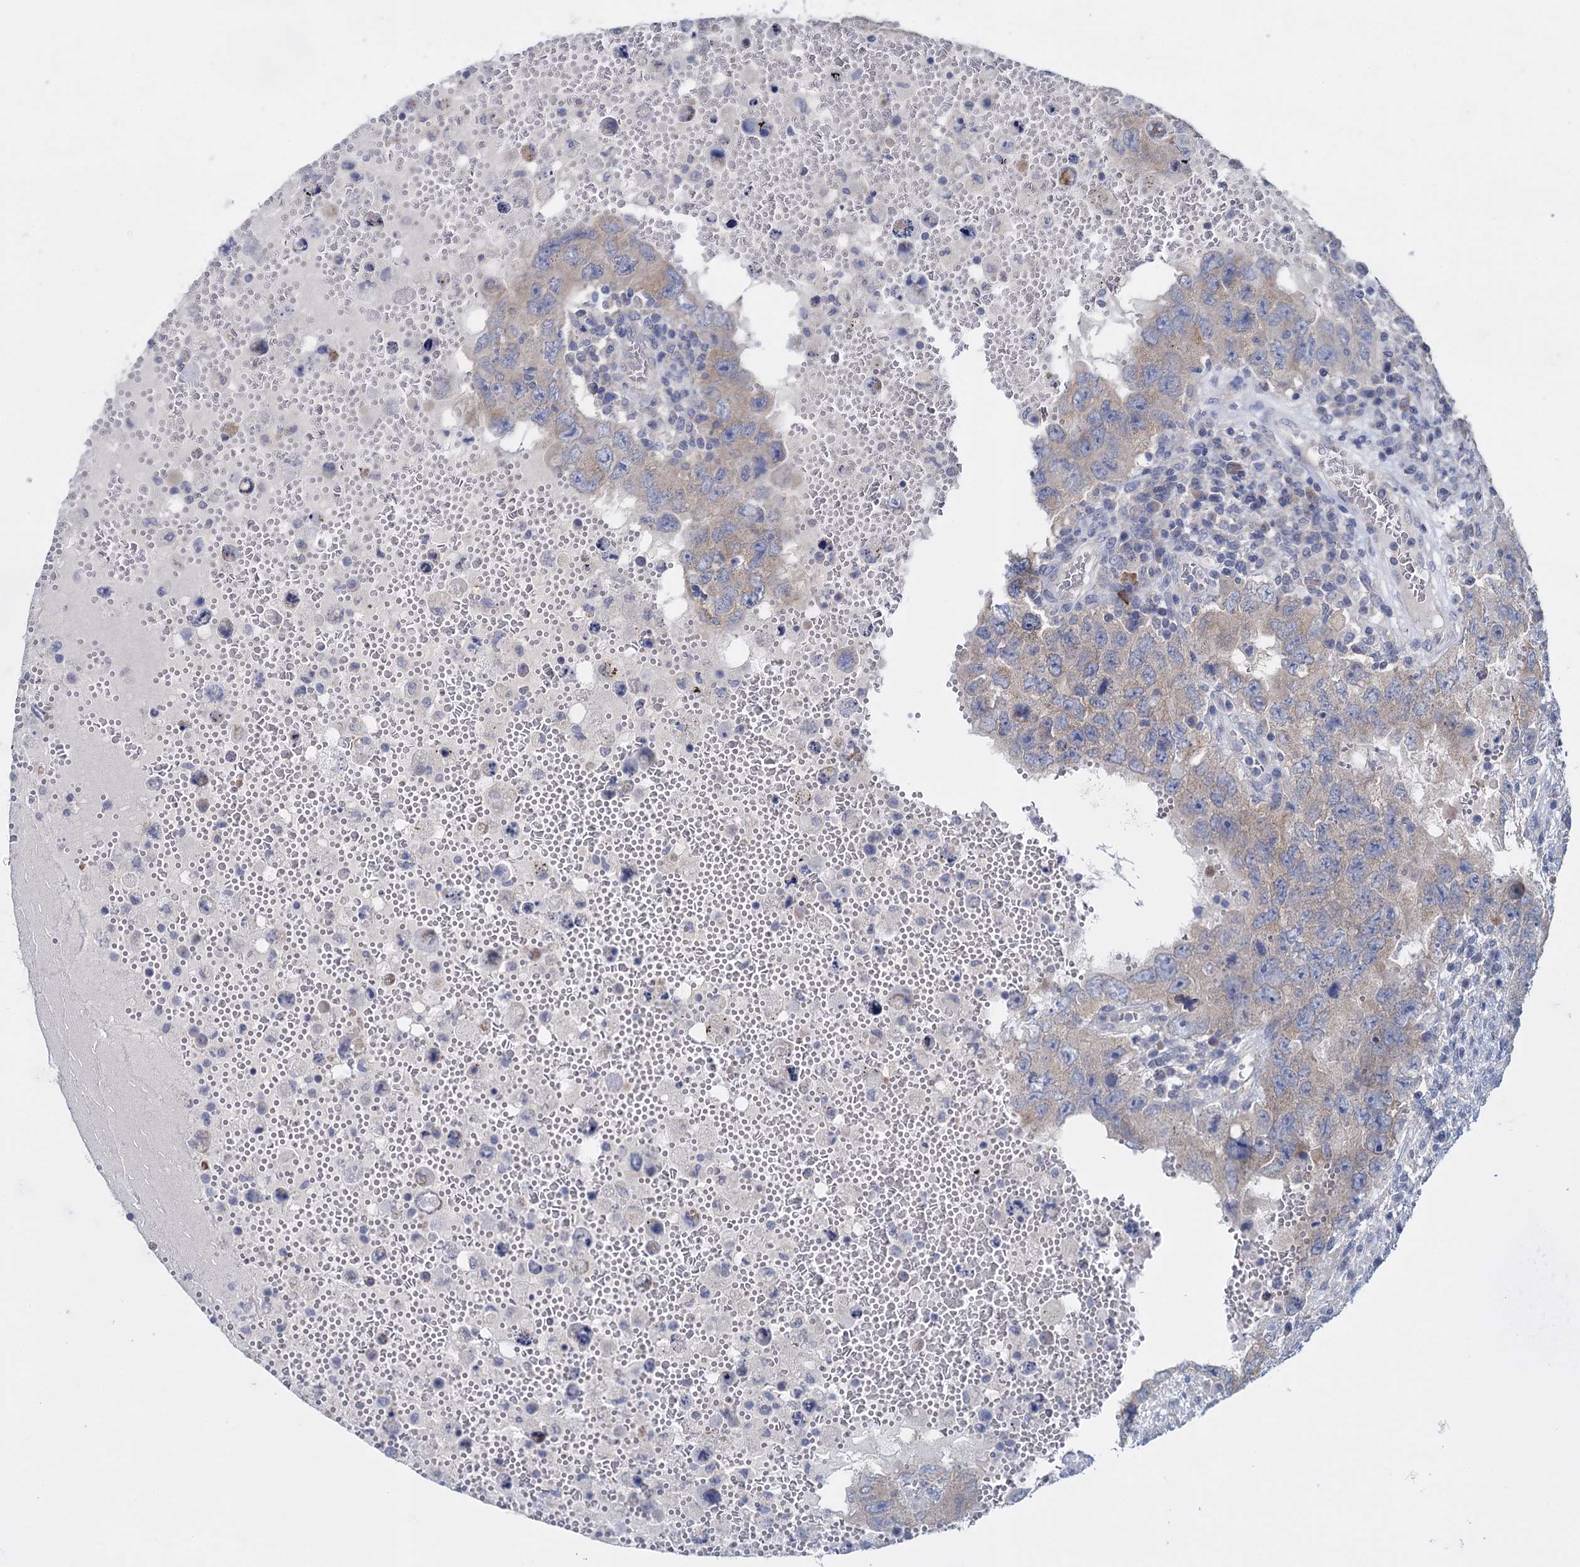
{"staining": {"intensity": "moderate", "quantity": ">75%", "location": "cytoplasmic/membranous"}, "tissue": "testis cancer", "cell_type": "Tumor cells", "image_type": "cancer", "snomed": [{"axis": "morphology", "description": "Carcinoma, Embryonal, NOS"}, {"axis": "topography", "description": "Testis"}], "caption": "Moderate cytoplasmic/membranous positivity for a protein is present in approximately >75% of tumor cells of testis cancer using immunohistochemistry.", "gene": "GSTM2", "patient": {"sex": "male", "age": 26}}